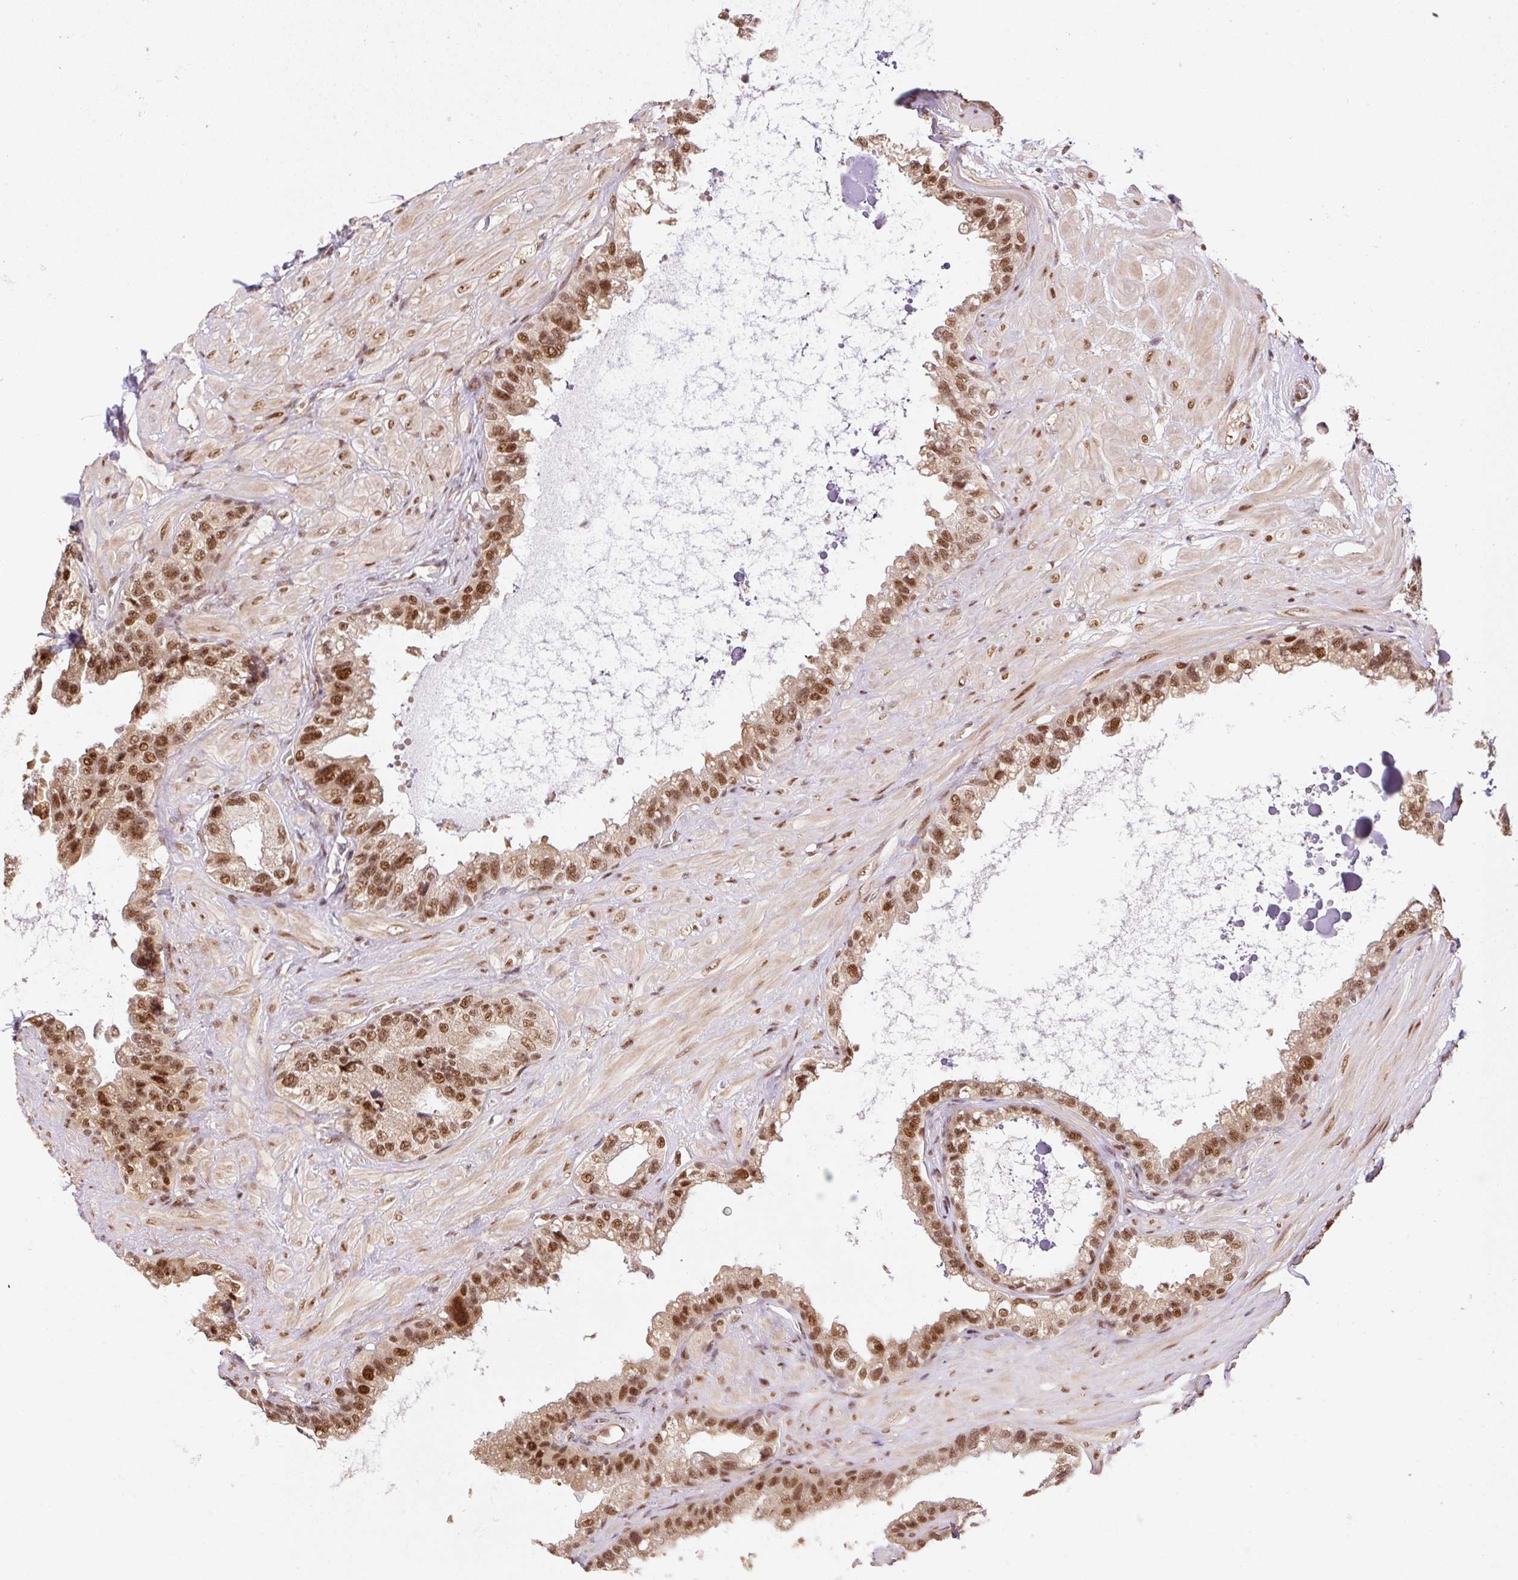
{"staining": {"intensity": "strong", "quantity": ">75%", "location": "nuclear"}, "tissue": "seminal vesicle", "cell_type": "Glandular cells", "image_type": "normal", "snomed": [{"axis": "morphology", "description": "Normal tissue, NOS"}, {"axis": "topography", "description": "Seminal veicle"}, {"axis": "topography", "description": "Peripheral nerve tissue"}], "caption": "Benign seminal vesicle shows strong nuclear expression in approximately >75% of glandular cells, visualized by immunohistochemistry. (DAB = brown stain, brightfield microscopy at high magnification).", "gene": "INTS8", "patient": {"sex": "male", "age": 76}}